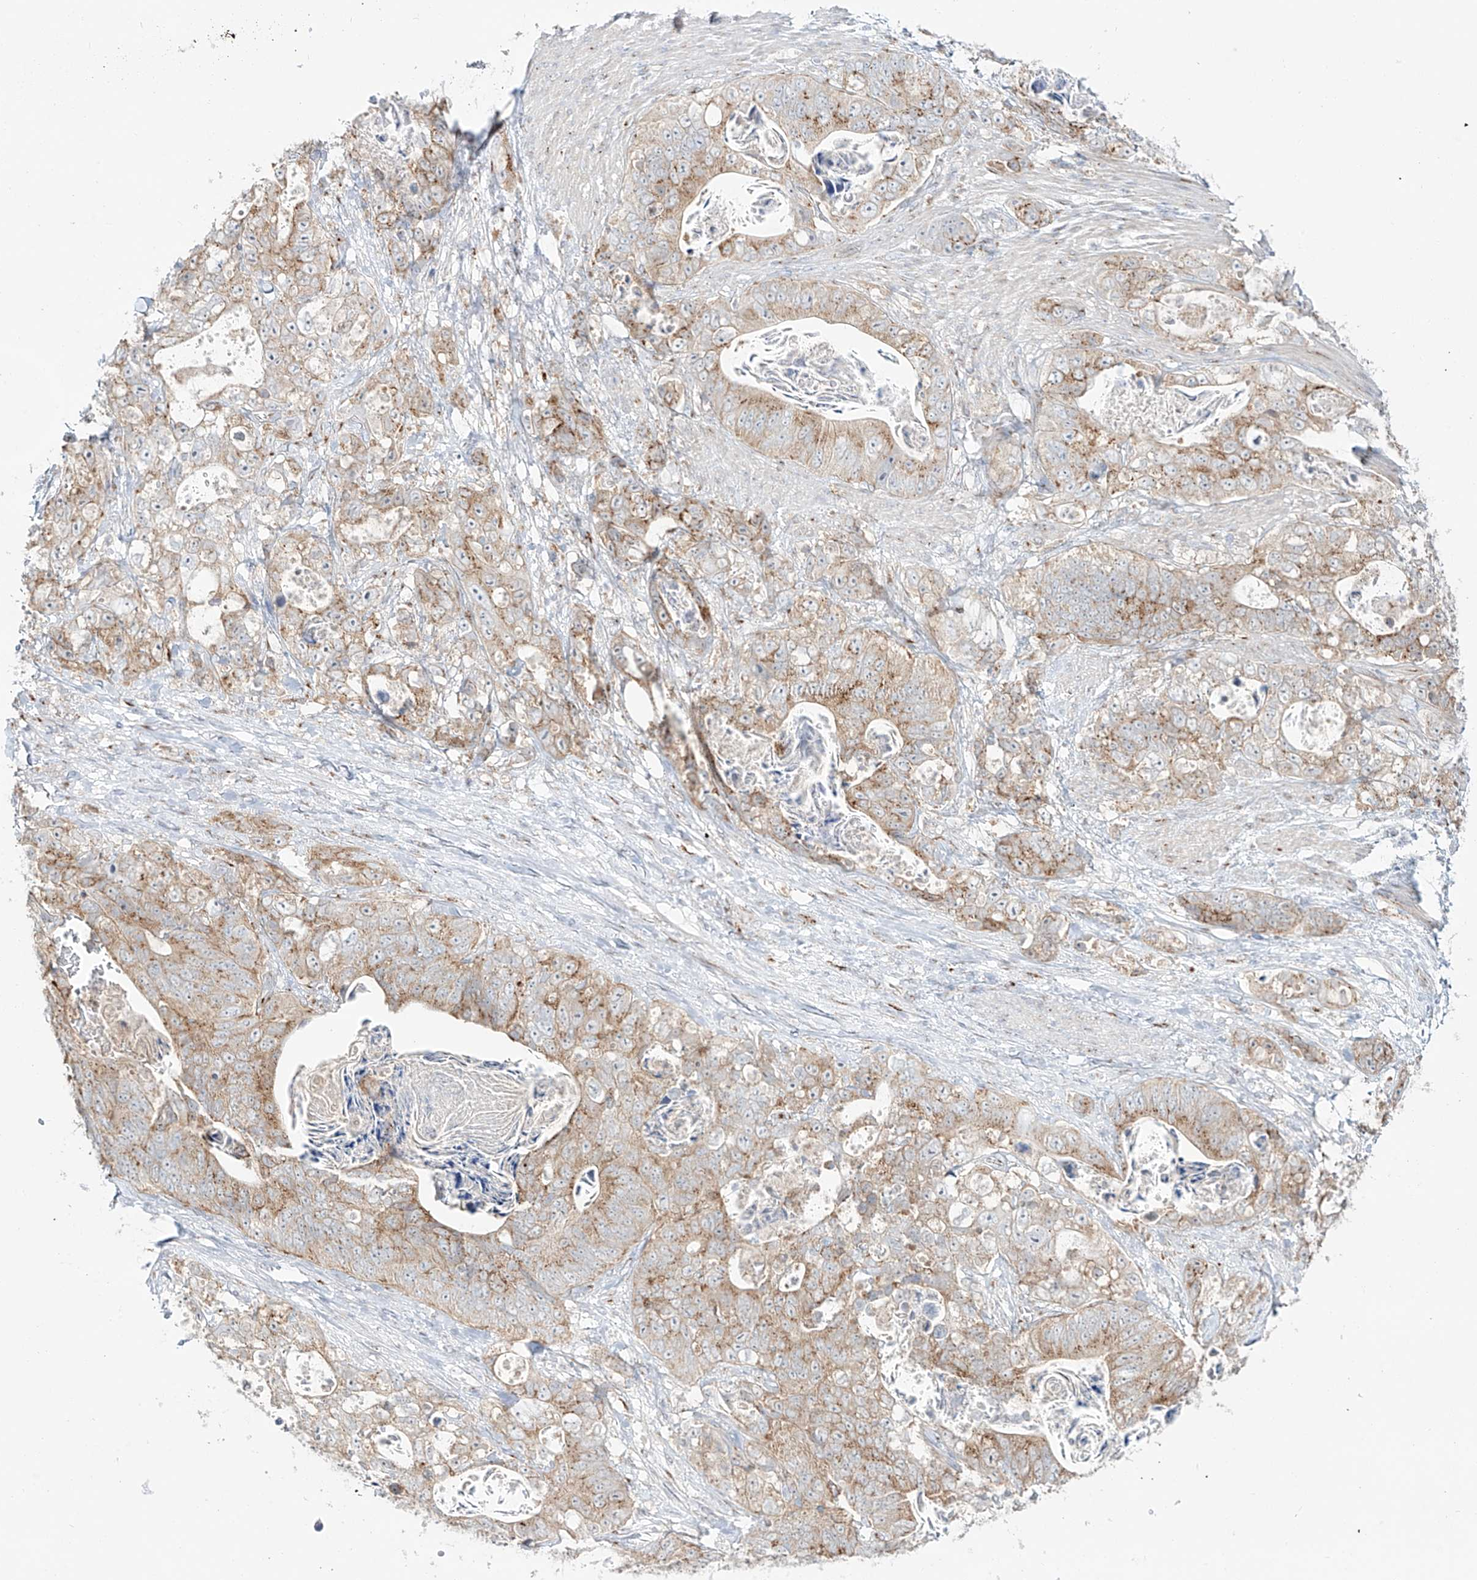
{"staining": {"intensity": "moderate", "quantity": ">75%", "location": "cytoplasmic/membranous"}, "tissue": "stomach cancer", "cell_type": "Tumor cells", "image_type": "cancer", "snomed": [{"axis": "morphology", "description": "Normal tissue, NOS"}, {"axis": "morphology", "description": "Adenocarcinoma, NOS"}, {"axis": "topography", "description": "Stomach"}], "caption": "High-power microscopy captured an immunohistochemistry (IHC) image of stomach cancer (adenocarcinoma), revealing moderate cytoplasmic/membranous expression in approximately >75% of tumor cells. (DAB (3,3'-diaminobenzidine) IHC, brown staining for protein, blue staining for nuclei).", "gene": "BSDC1", "patient": {"sex": "female", "age": 89}}